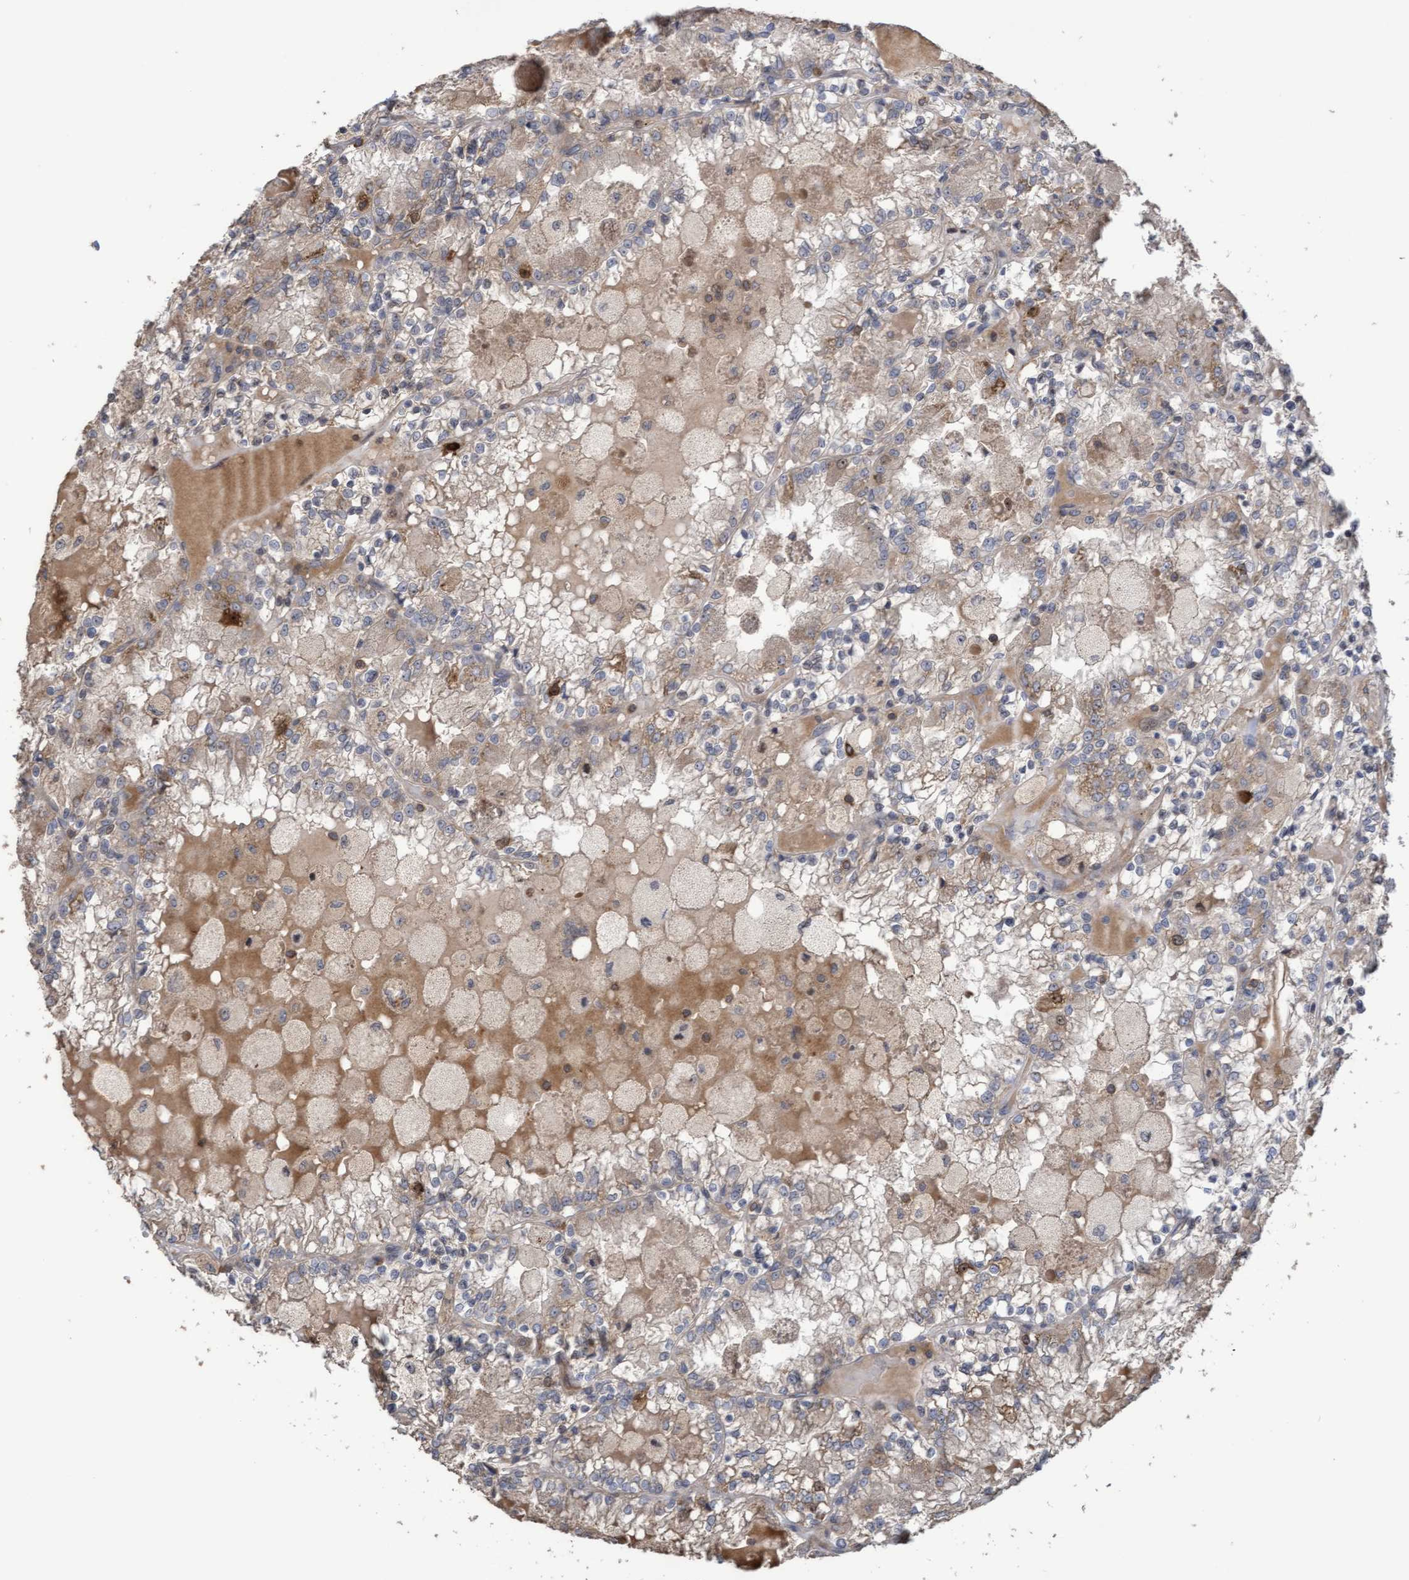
{"staining": {"intensity": "weak", "quantity": "25%-75%", "location": "cytoplasmic/membranous,nuclear"}, "tissue": "renal cancer", "cell_type": "Tumor cells", "image_type": "cancer", "snomed": [{"axis": "morphology", "description": "Adenocarcinoma, NOS"}, {"axis": "topography", "description": "Kidney"}], "caption": "Weak cytoplasmic/membranous and nuclear protein staining is seen in approximately 25%-75% of tumor cells in renal cancer (adenocarcinoma). The staining was performed using DAB, with brown indicating positive protein expression. Nuclei are stained blue with hematoxylin.", "gene": "SLBP", "patient": {"sex": "female", "age": 56}}